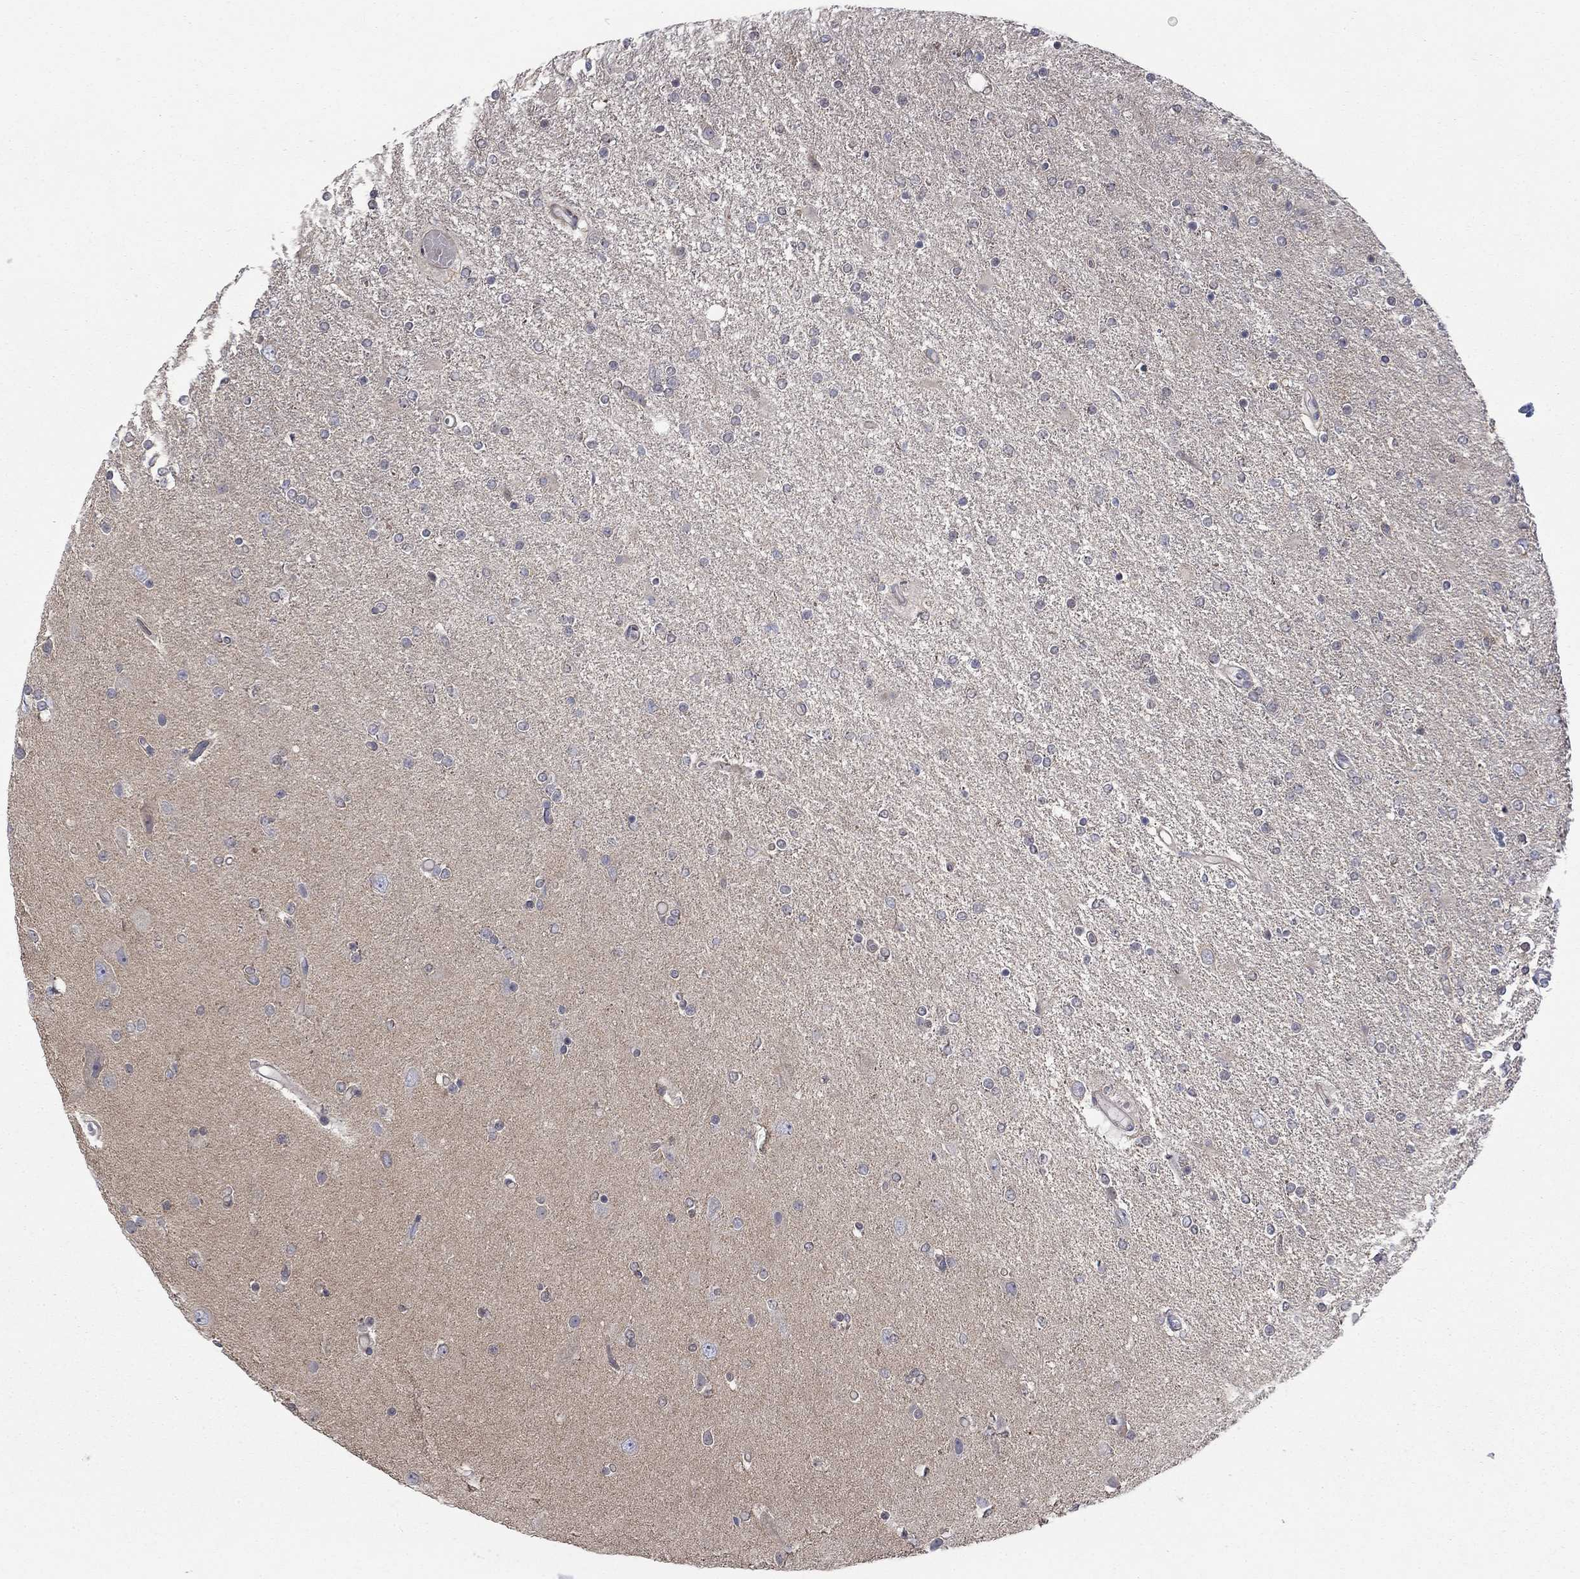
{"staining": {"intensity": "negative", "quantity": "none", "location": "none"}, "tissue": "glioma", "cell_type": "Tumor cells", "image_type": "cancer", "snomed": [{"axis": "morphology", "description": "Glioma, malignant, High grade"}, {"axis": "topography", "description": "Cerebral cortex"}], "caption": "Glioma stained for a protein using IHC shows no staining tumor cells.", "gene": "PDZD2", "patient": {"sex": "male", "age": 70}}